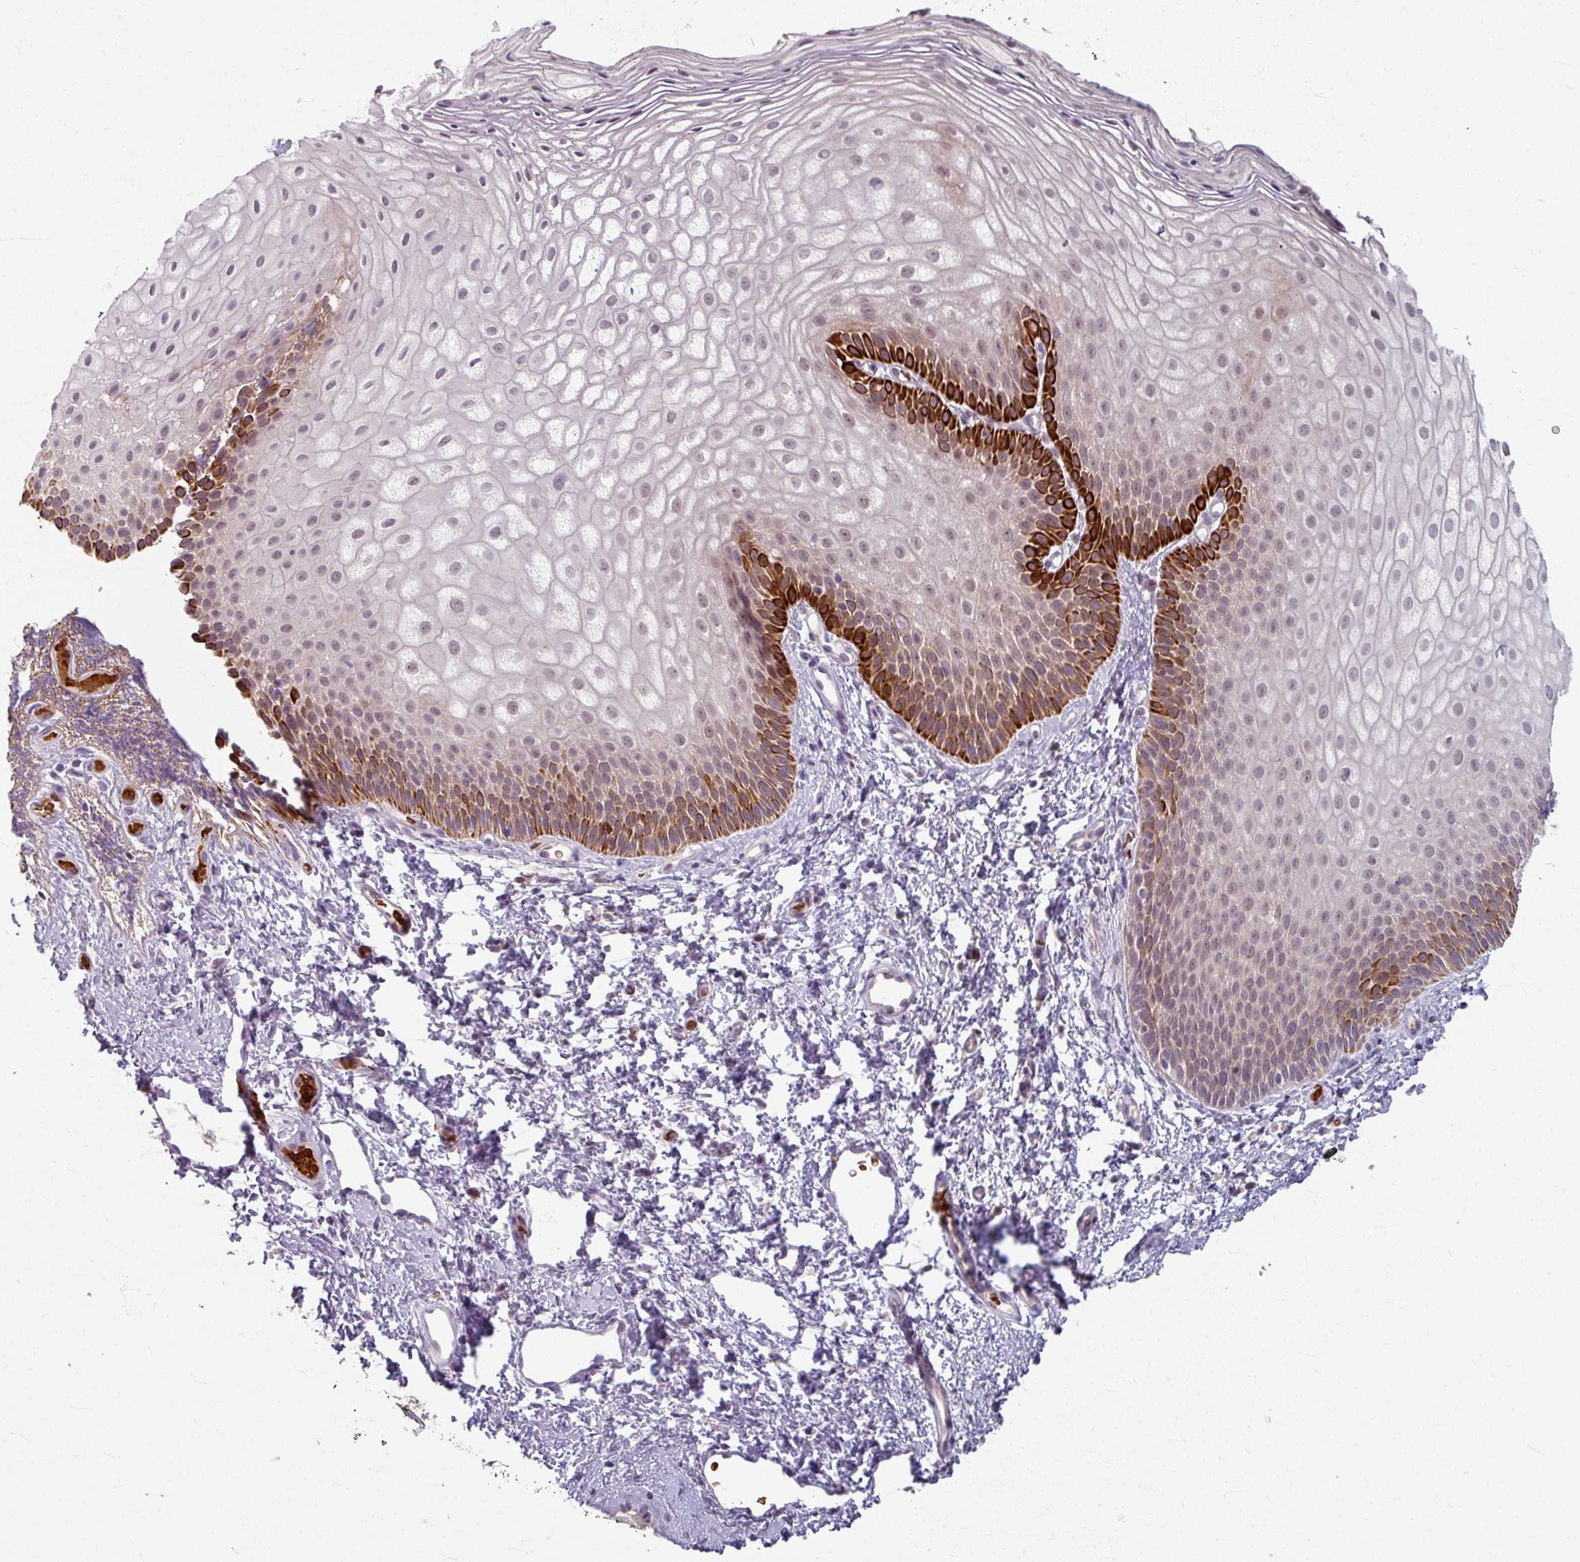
{"staining": {"intensity": "strong", "quantity": "25%-75%", "location": "cytoplasmic/membranous"}, "tissue": "skin", "cell_type": "Epidermal cells", "image_type": "normal", "snomed": [{"axis": "morphology", "description": "Normal tissue, NOS"}, {"axis": "topography", "description": "Anal"}], "caption": "Approximately 25%-75% of epidermal cells in normal human skin show strong cytoplasmic/membranous protein positivity as visualized by brown immunohistochemical staining.", "gene": "KMT5C", "patient": {"sex": "female", "age": 40}}